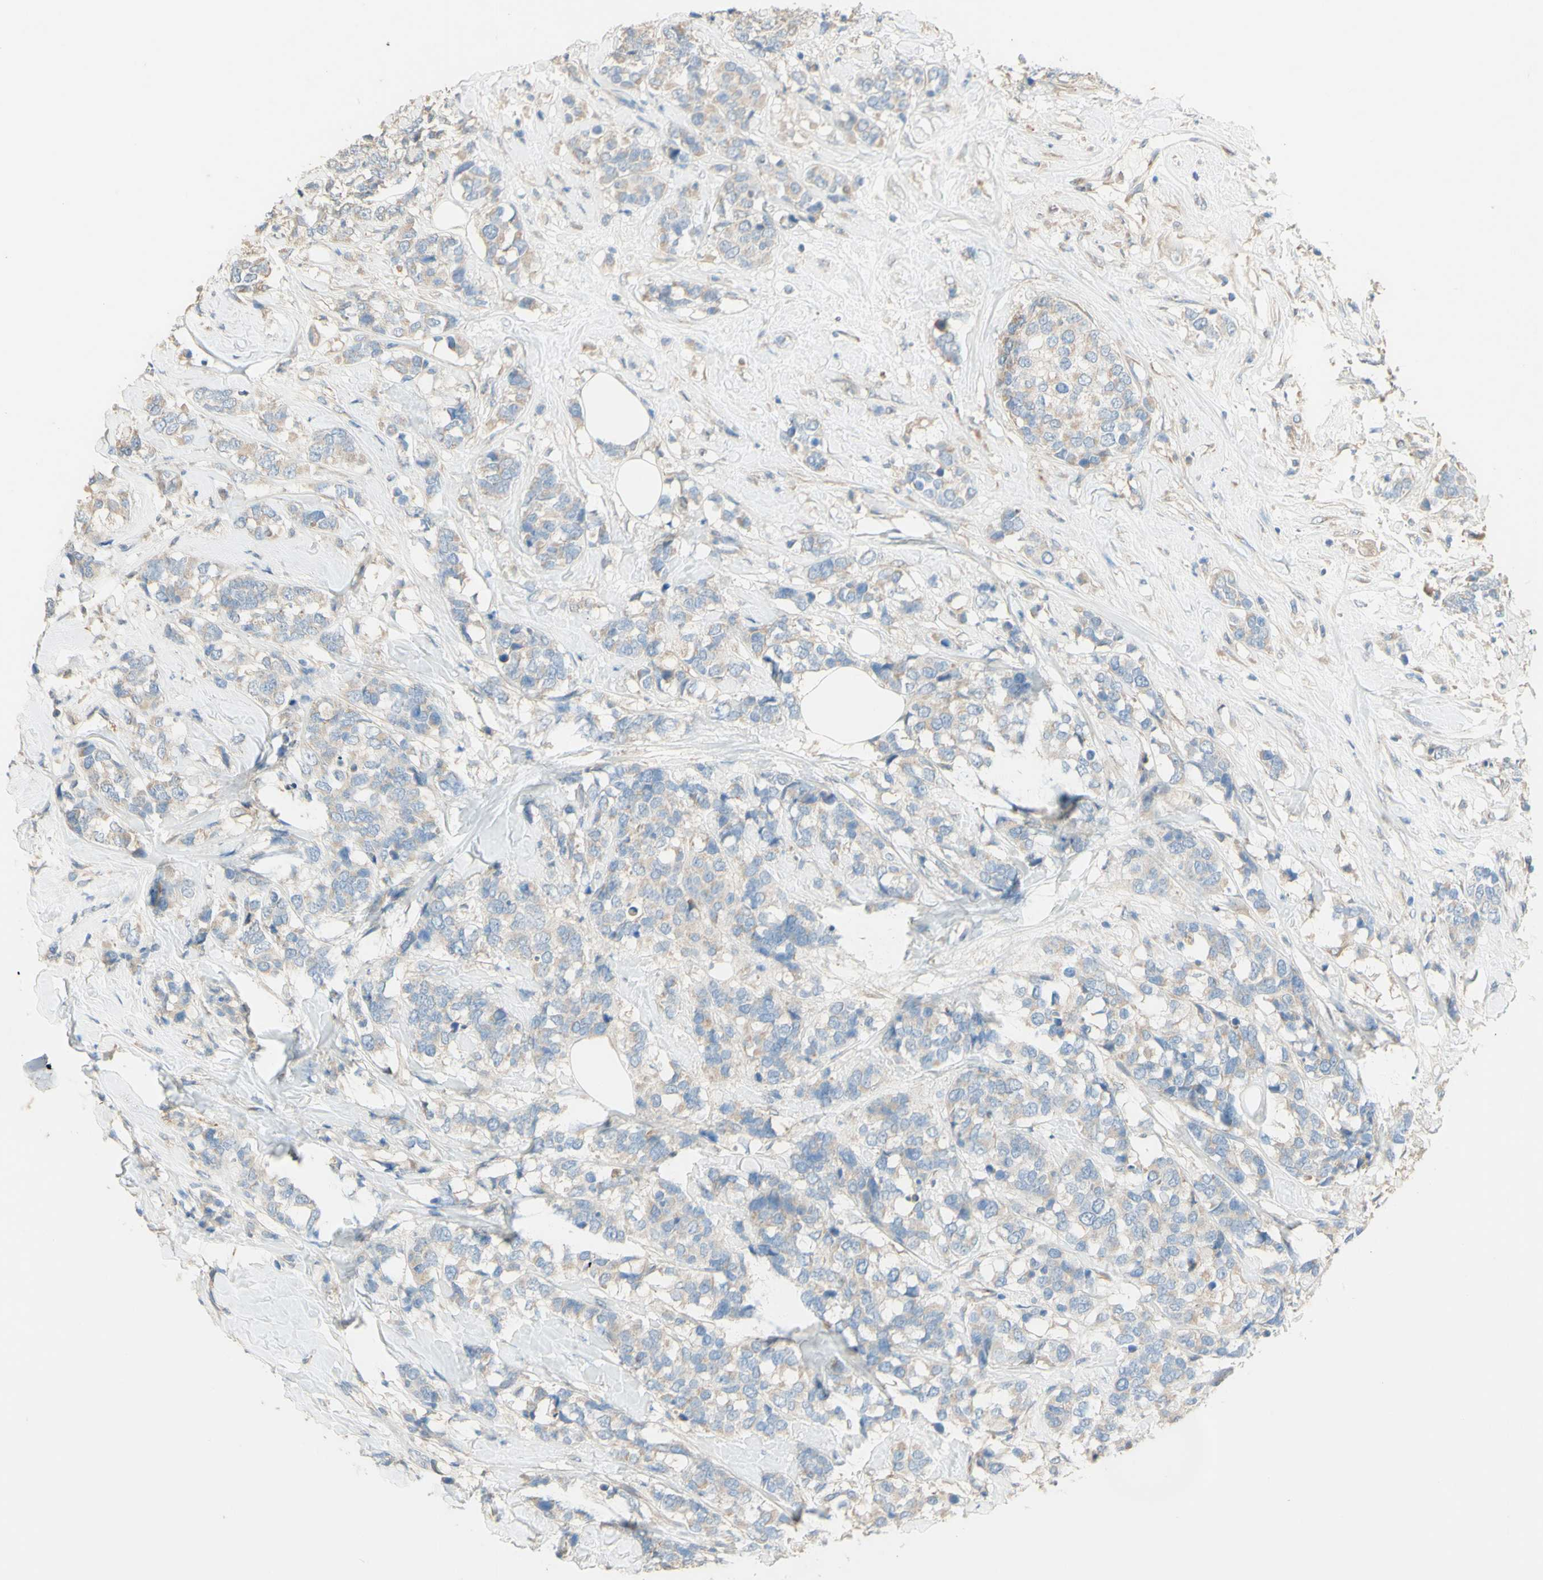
{"staining": {"intensity": "weak", "quantity": "<25%", "location": "cytoplasmic/membranous"}, "tissue": "breast cancer", "cell_type": "Tumor cells", "image_type": "cancer", "snomed": [{"axis": "morphology", "description": "Lobular carcinoma"}, {"axis": "topography", "description": "Breast"}], "caption": "Tumor cells are negative for protein expression in human breast cancer (lobular carcinoma). The staining is performed using DAB brown chromogen with nuclei counter-stained in using hematoxylin.", "gene": "DKK3", "patient": {"sex": "female", "age": 59}}